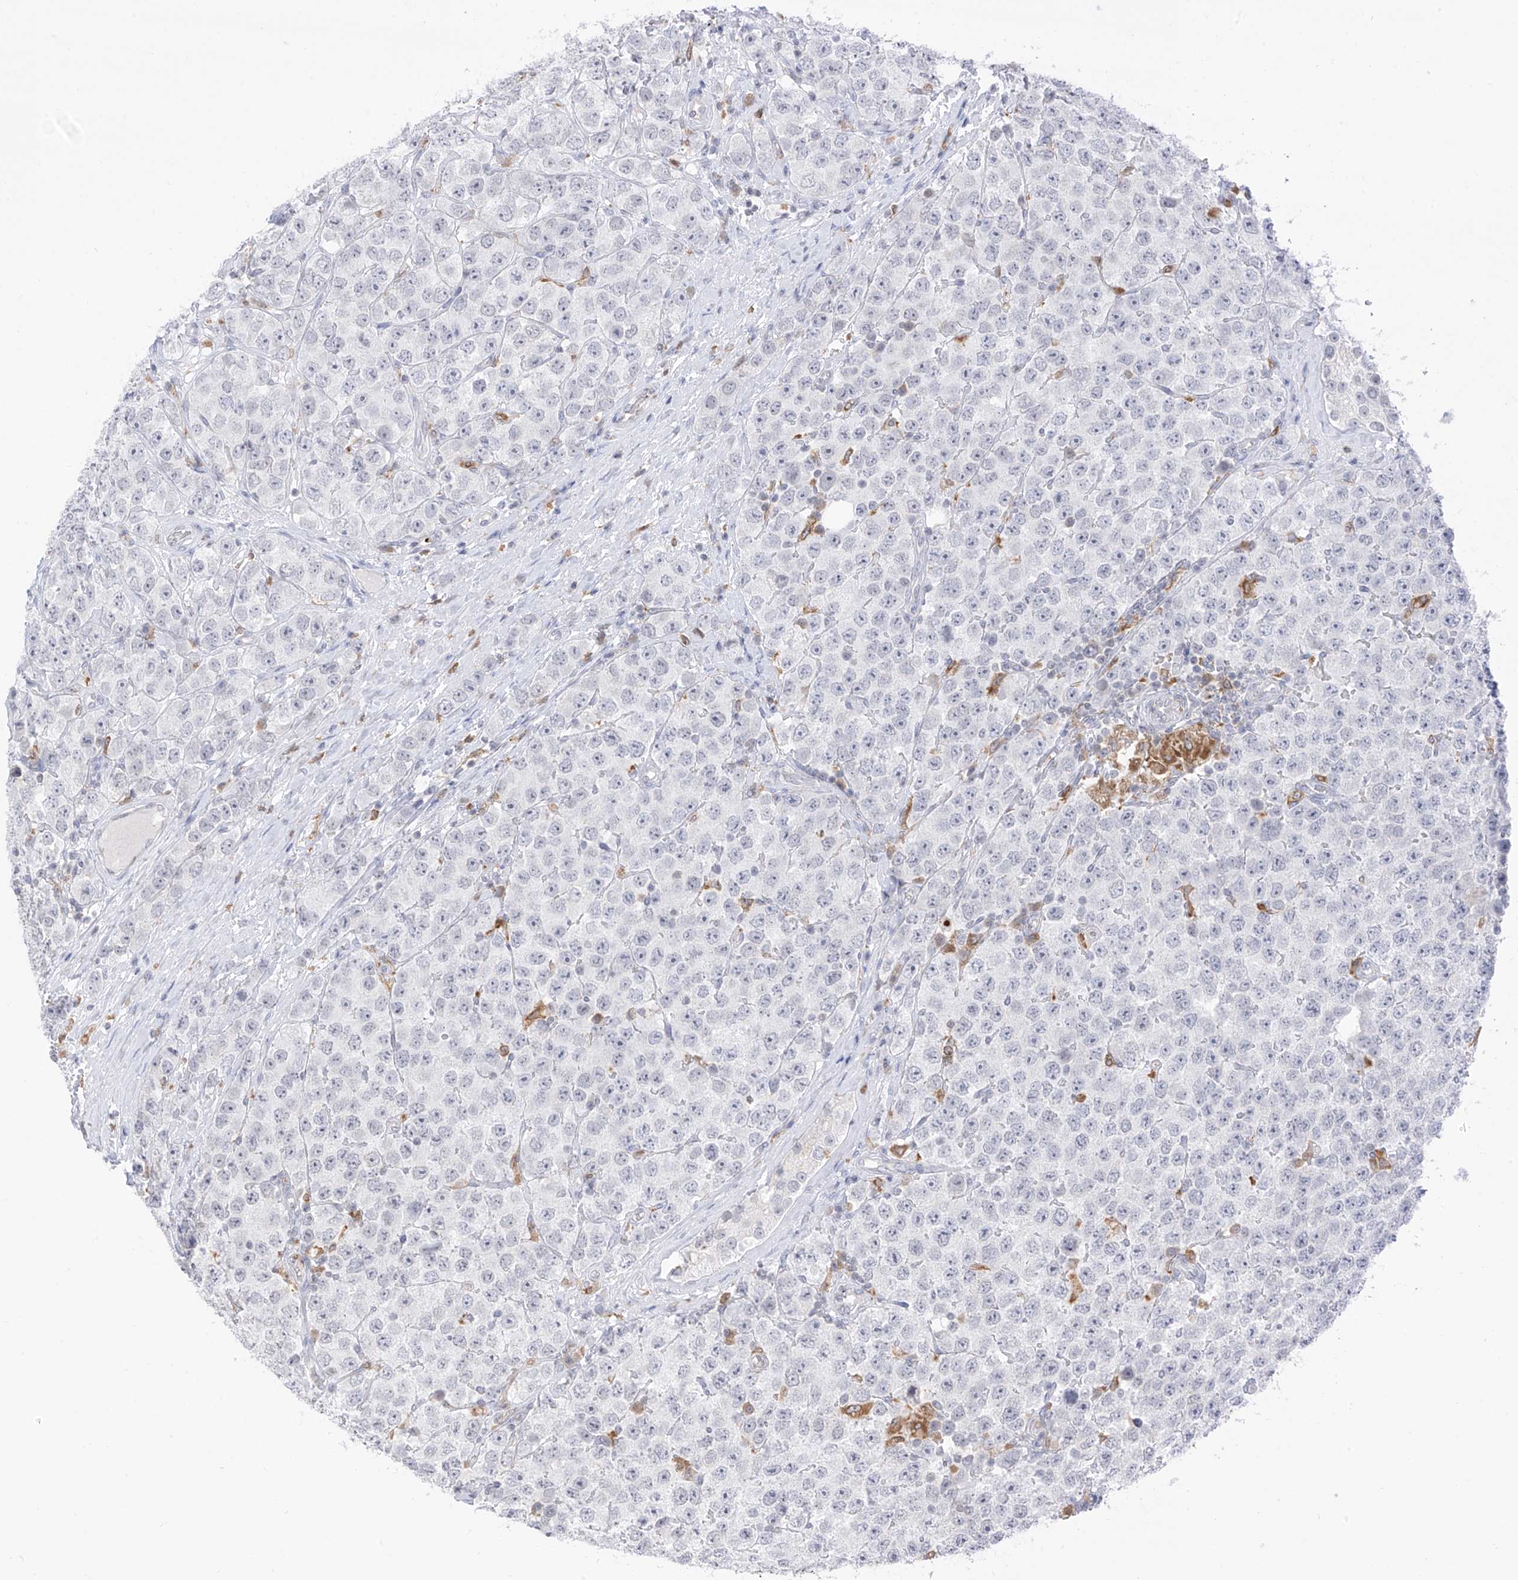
{"staining": {"intensity": "negative", "quantity": "none", "location": "none"}, "tissue": "testis cancer", "cell_type": "Tumor cells", "image_type": "cancer", "snomed": [{"axis": "morphology", "description": "Seminoma, NOS"}, {"axis": "topography", "description": "Testis"}], "caption": "This is an IHC histopathology image of human testis cancer. There is no expression in tumor cells.", "gene": "TBXAS1", "patient": {"sex": "male", "age": 28}}